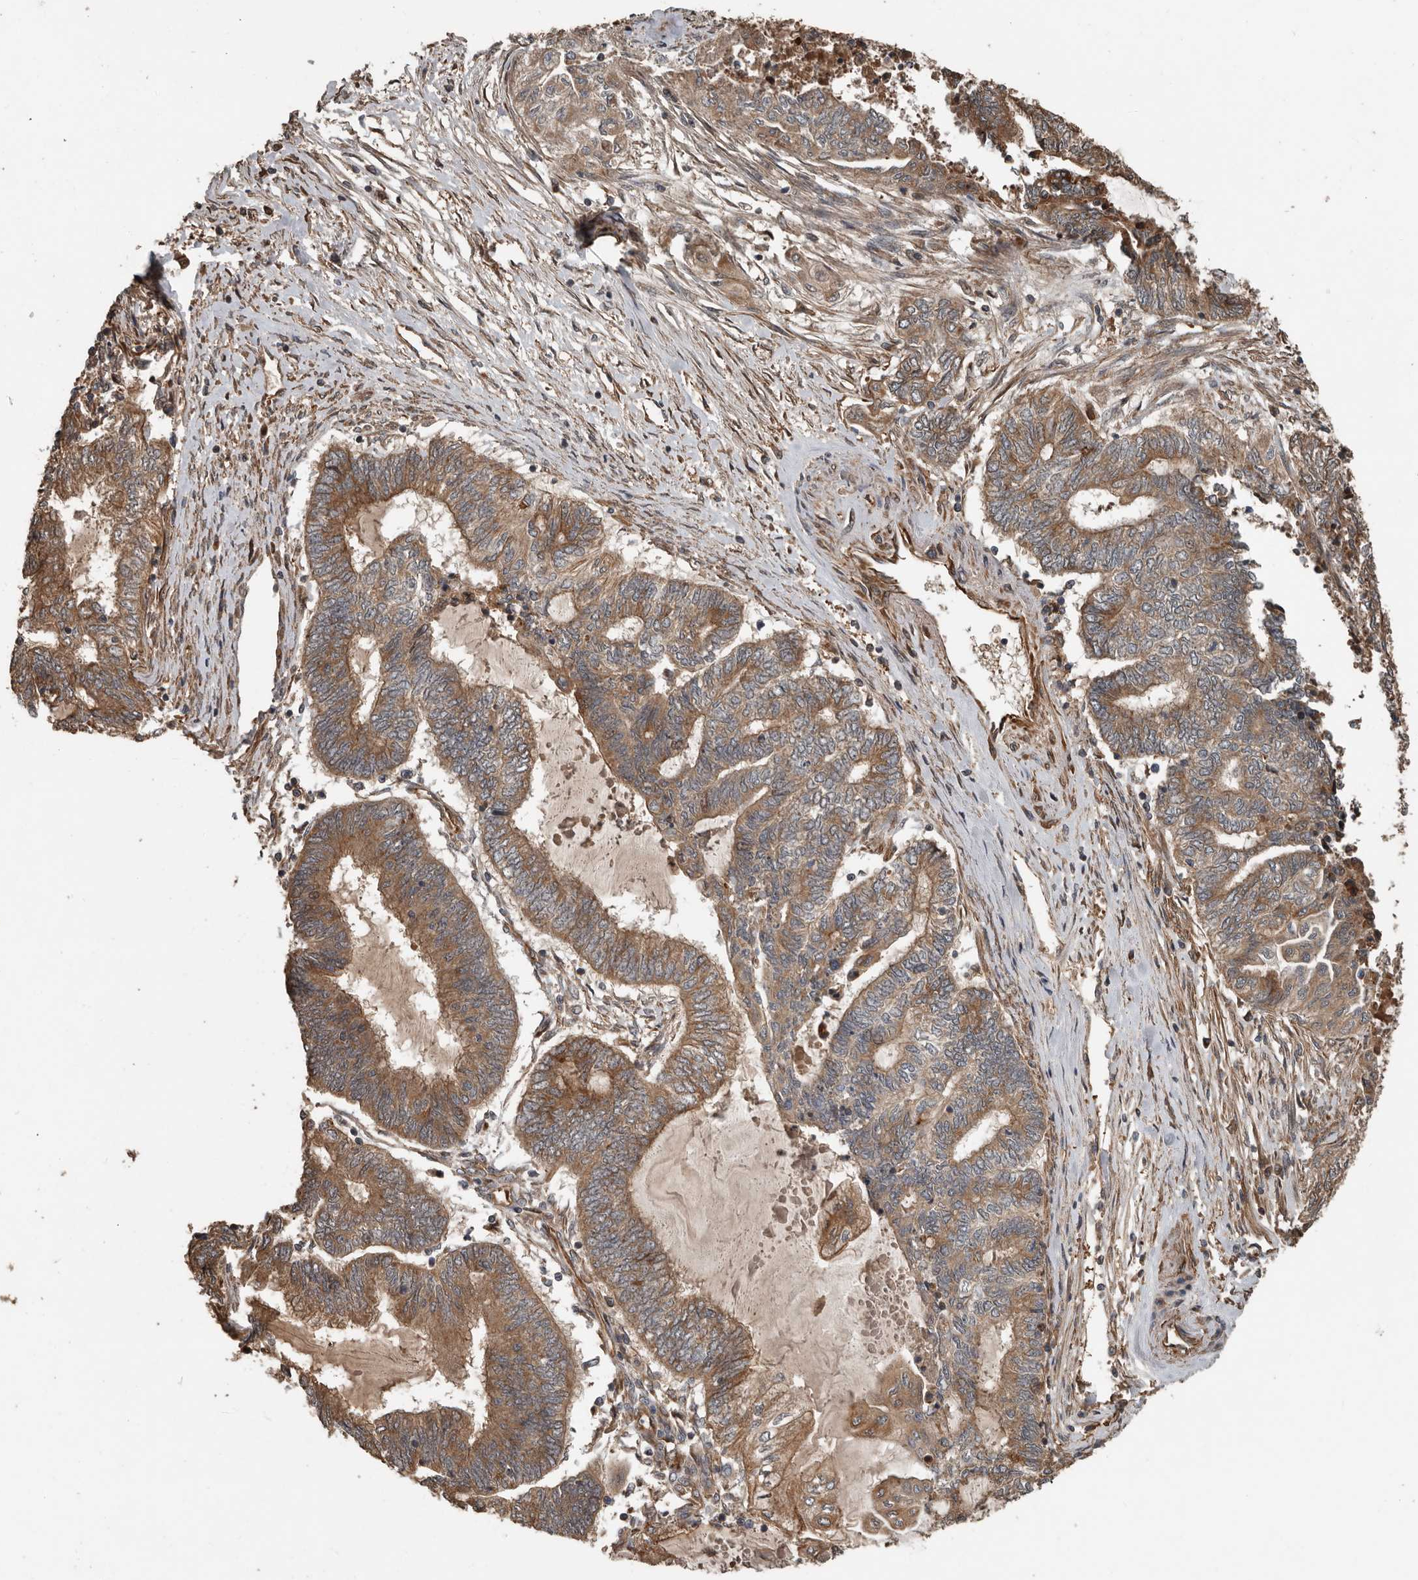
{"staining": {"intensity": "moderate", "quantity": ">75%", "location": "cytoplasmic/membranous"}, "tissue": "endometrial cancer", "cell_type": "Tumor cells", "image_type": "cancer", "snomed": [{"axis": "morphology", "description": "Adenocarcinoma, NOS"}, {"axis": "topography", "description": "Uterus"}, {"axis": "topography", "description": "Endometrium"}], "caption": "High-magnification brightfield microscopy of endometrial cancer (adenocarcinoma) stained with DAB (3,3'-diaminobenzidine) (brown) and counterstained with hematoxylin (blue). tumor cells exhibit moderate cytoplasmic/membranous expression is seen in about>75% of cells. Immunohistochemistry (ihc) stains the protein in brown and the nuclei are stained blue.", "gene": "YOD1", "patient": {"sex": "female", "age": 70}}